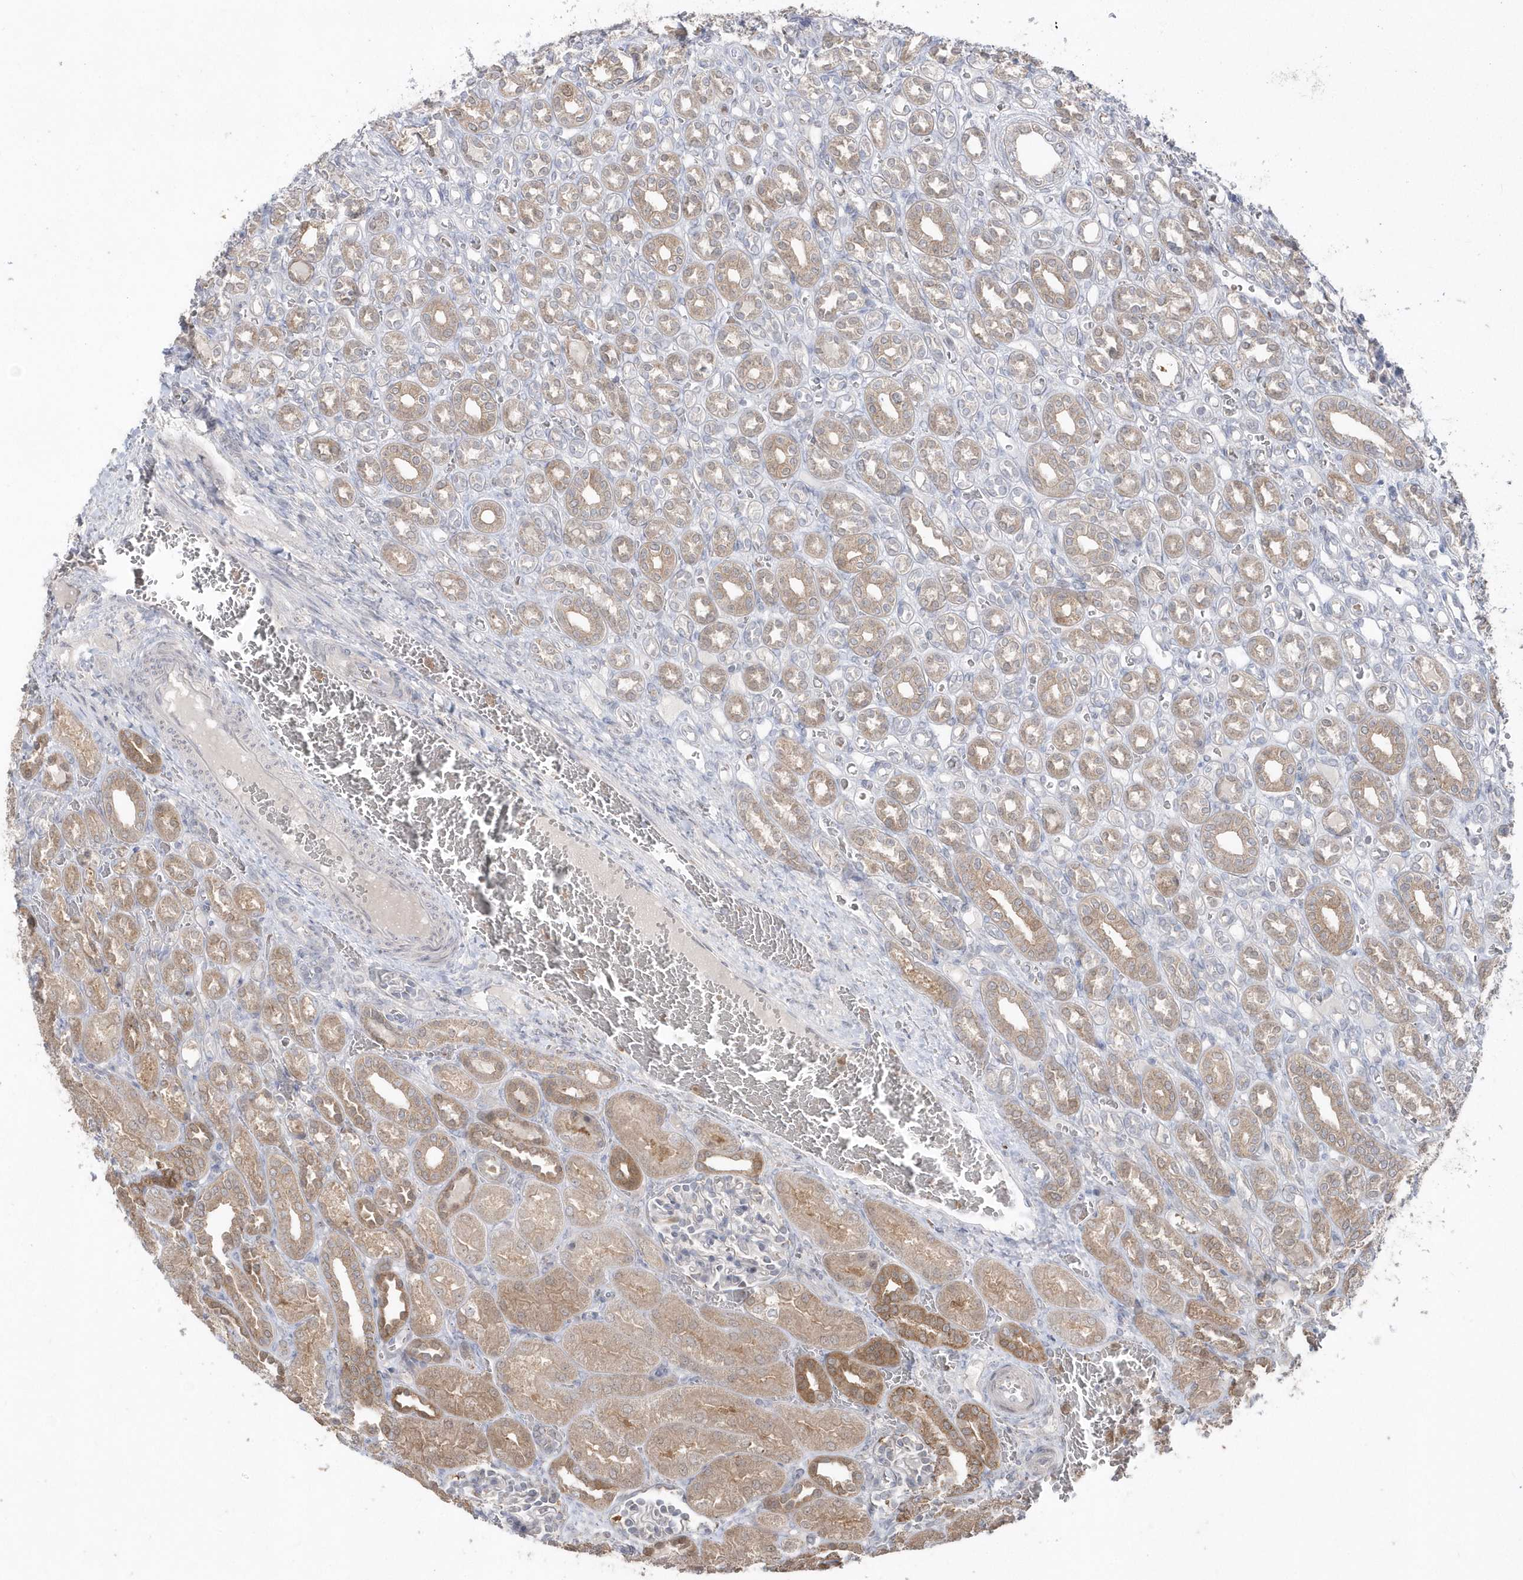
{"staining": {"intensity": "negative", "quantity": "none", "location": "none"}, "tissue": "kidney", "cell_type": "Cells in glomeruli", "image_type": "normal", "snomed": [{"axis": "morphology", "description": "Normal tissue, NOS"}, {"axis": "morphology", "description": "Neoplasm, malignant, NOS"}, {"axis": "topography", "description": "Kidney"}], "caption": "The micrograph displays no significant staining in cells in glomeruli of kidney. (Brightfield microscopy of DAB (3,3'-diaminobenzidine) immunohistochemistry (IHC) at high magnification).", "gene": "GEMIN6", "patient": {"sex": "female", "age": 1}}